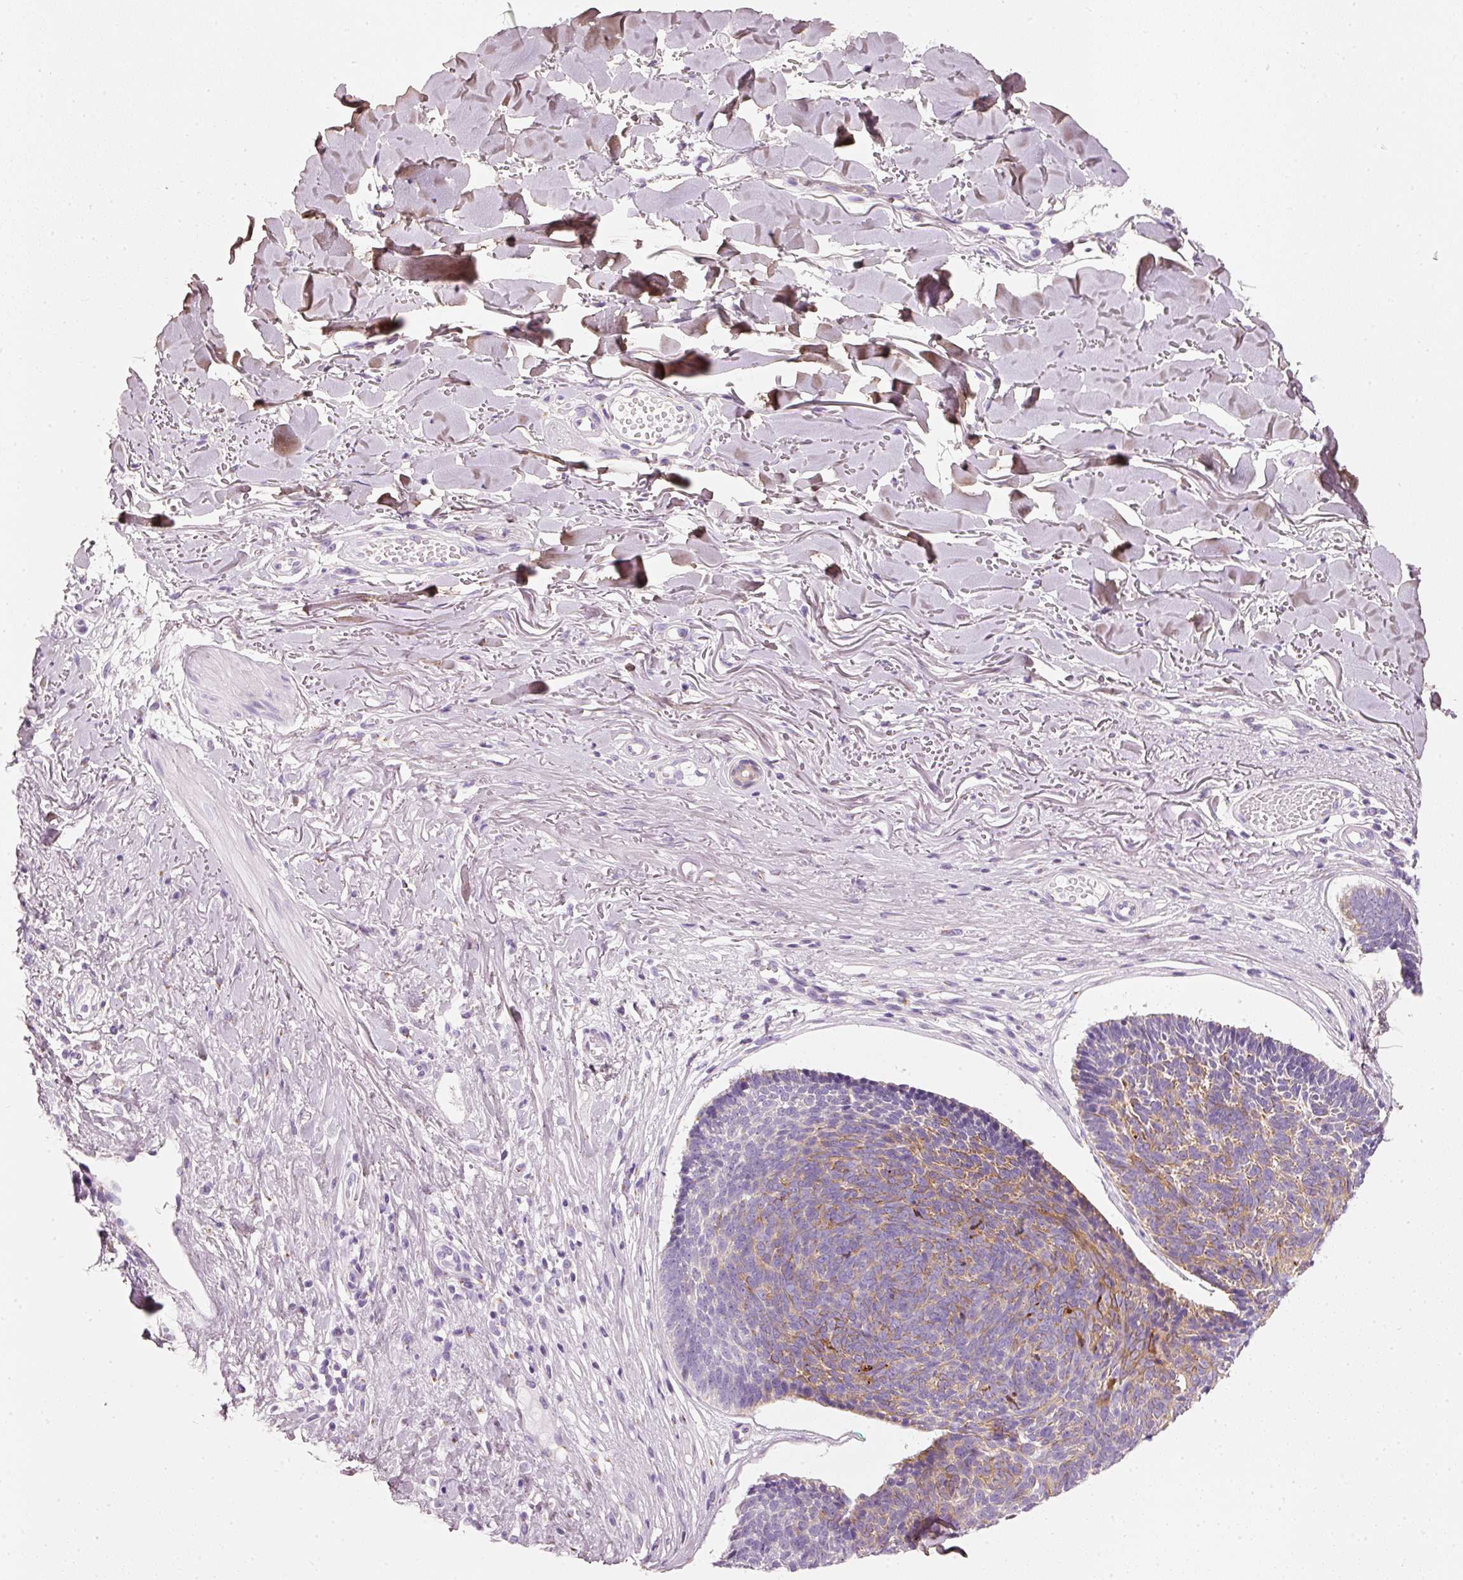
{"staining": {"intensity": "moderate", "quantity": "25%-75%", "location": "cytoplasmic/membranous"}, "tissue": "skin cancer", "cell_type": "Tumor cells", "image_type": "cancer", "snomed": [{"axis": "morphology", "description": "Basal cell carcinoma"}, {"axis": "topography", "description": "Skin"}, {"axis": "topography", "description": "Skin of neck"}, {"axis": "topography", "description": "Skin of shoulder"}, {"axis": "topography", "description": "Skin of back"}], "caption": "Protein expression analysis of human skin cancer (basal cell carcinoma) reveals moderate cytoplasmic/membranous staining in about 25%-75% of tumor cells. Using DAB (brown) and hematoxylin (blue) stains, captured at high magnification using brightfield microscopy.", "gene": "PDXDC1", "patient": {"sex": "male", "age": 80}}